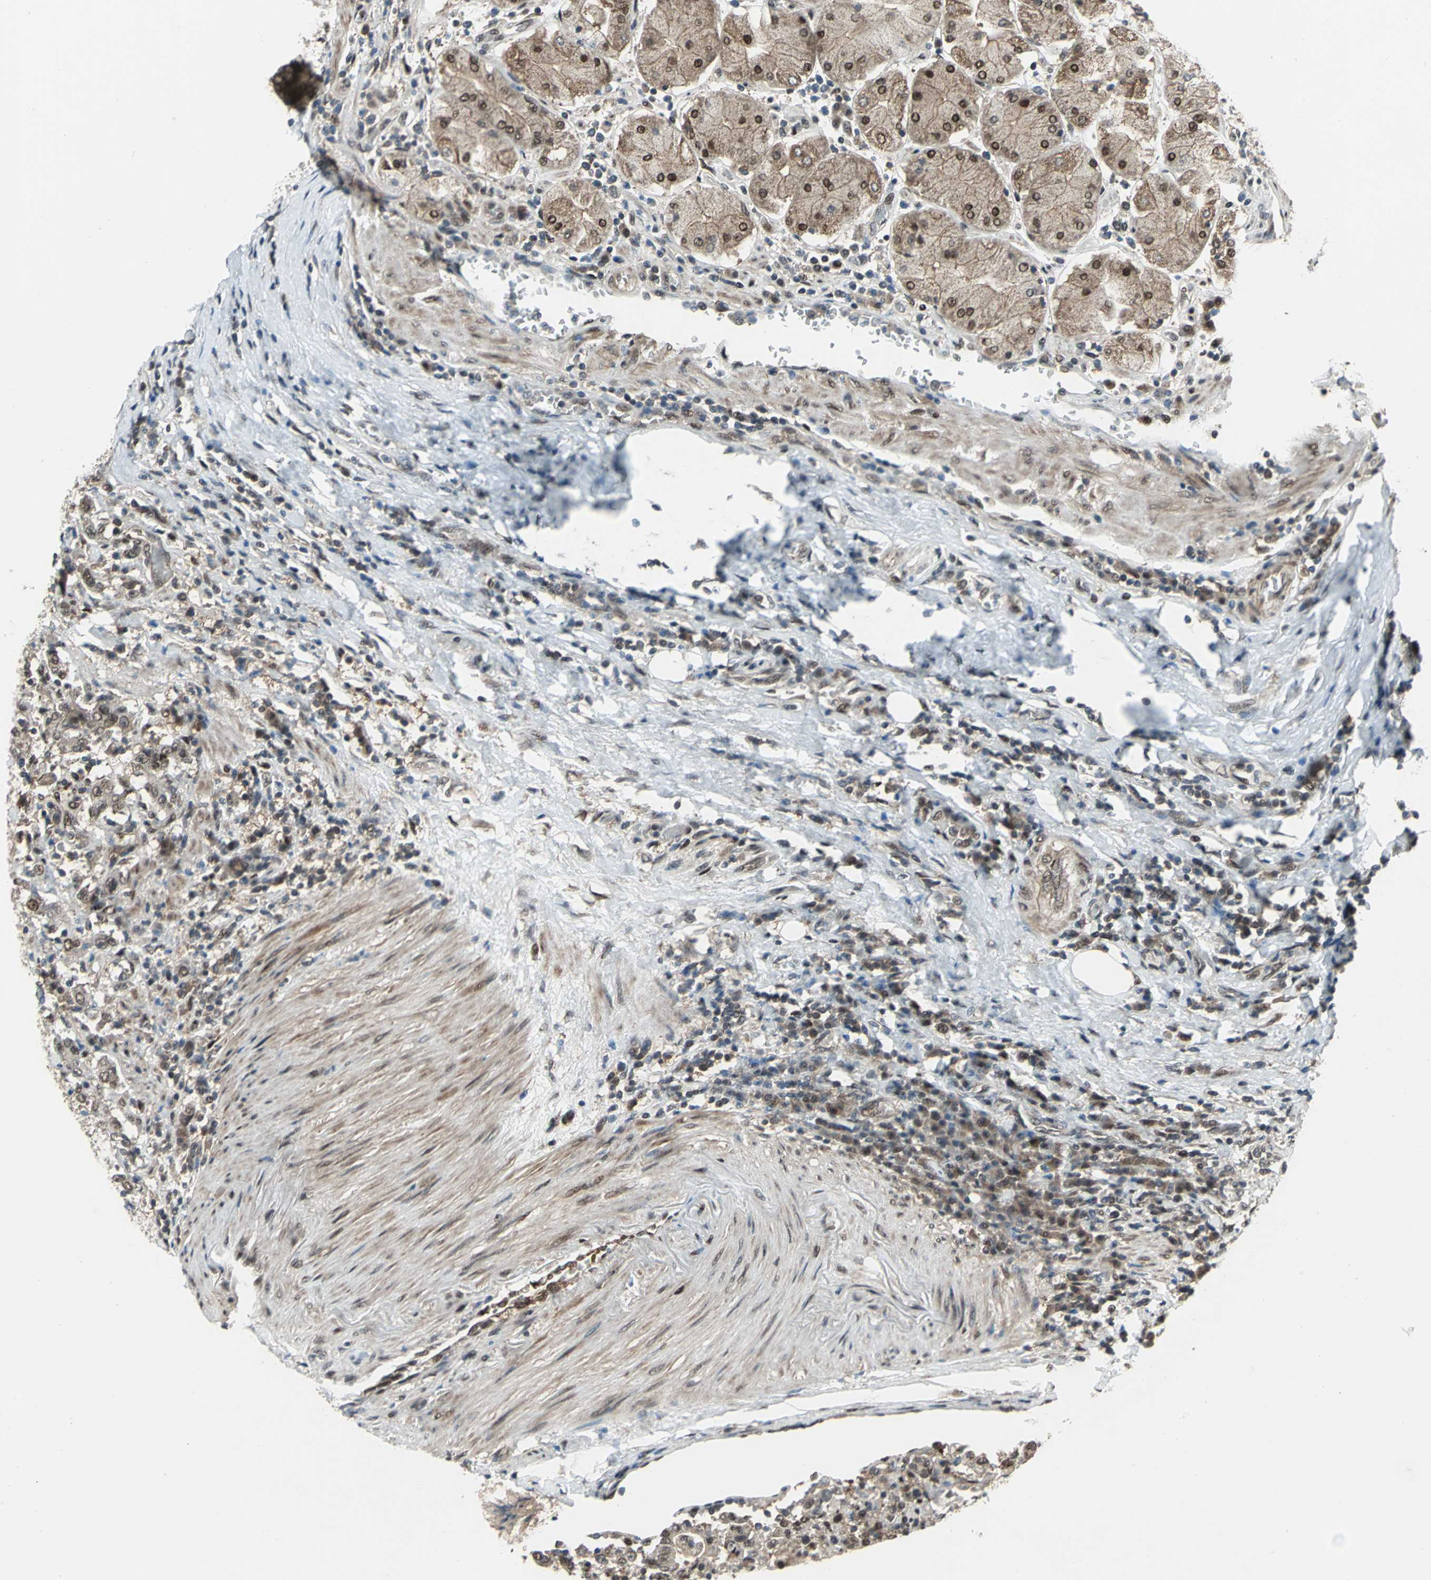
{"staining": {"intensity": "weak", "quantity": ">75%", "location": "cytoplasmic/membranous,nuclear"}, "tissue": "stomach cancer", "cell_type": "Tumor cells", "image_type": "cancer", "snomed": [{"axis": "morphology", "description": "Normal tissue, NOS"}, {"axis": "morphology", "description": "Adenocarcinoma, NOS"}, {"axis": "topography", "description": "Stomach, upper"}, {"axis": "topography", "description": "Stomach"}], "caption": "Weak cytoplasmic/membranous and nuclear protein staining is appreciated in about >75% of tumor cells in stomach cancer (adenocarcinoma).", "gene": "COPS5", "patient": {"sex": "male", "age": 59}}